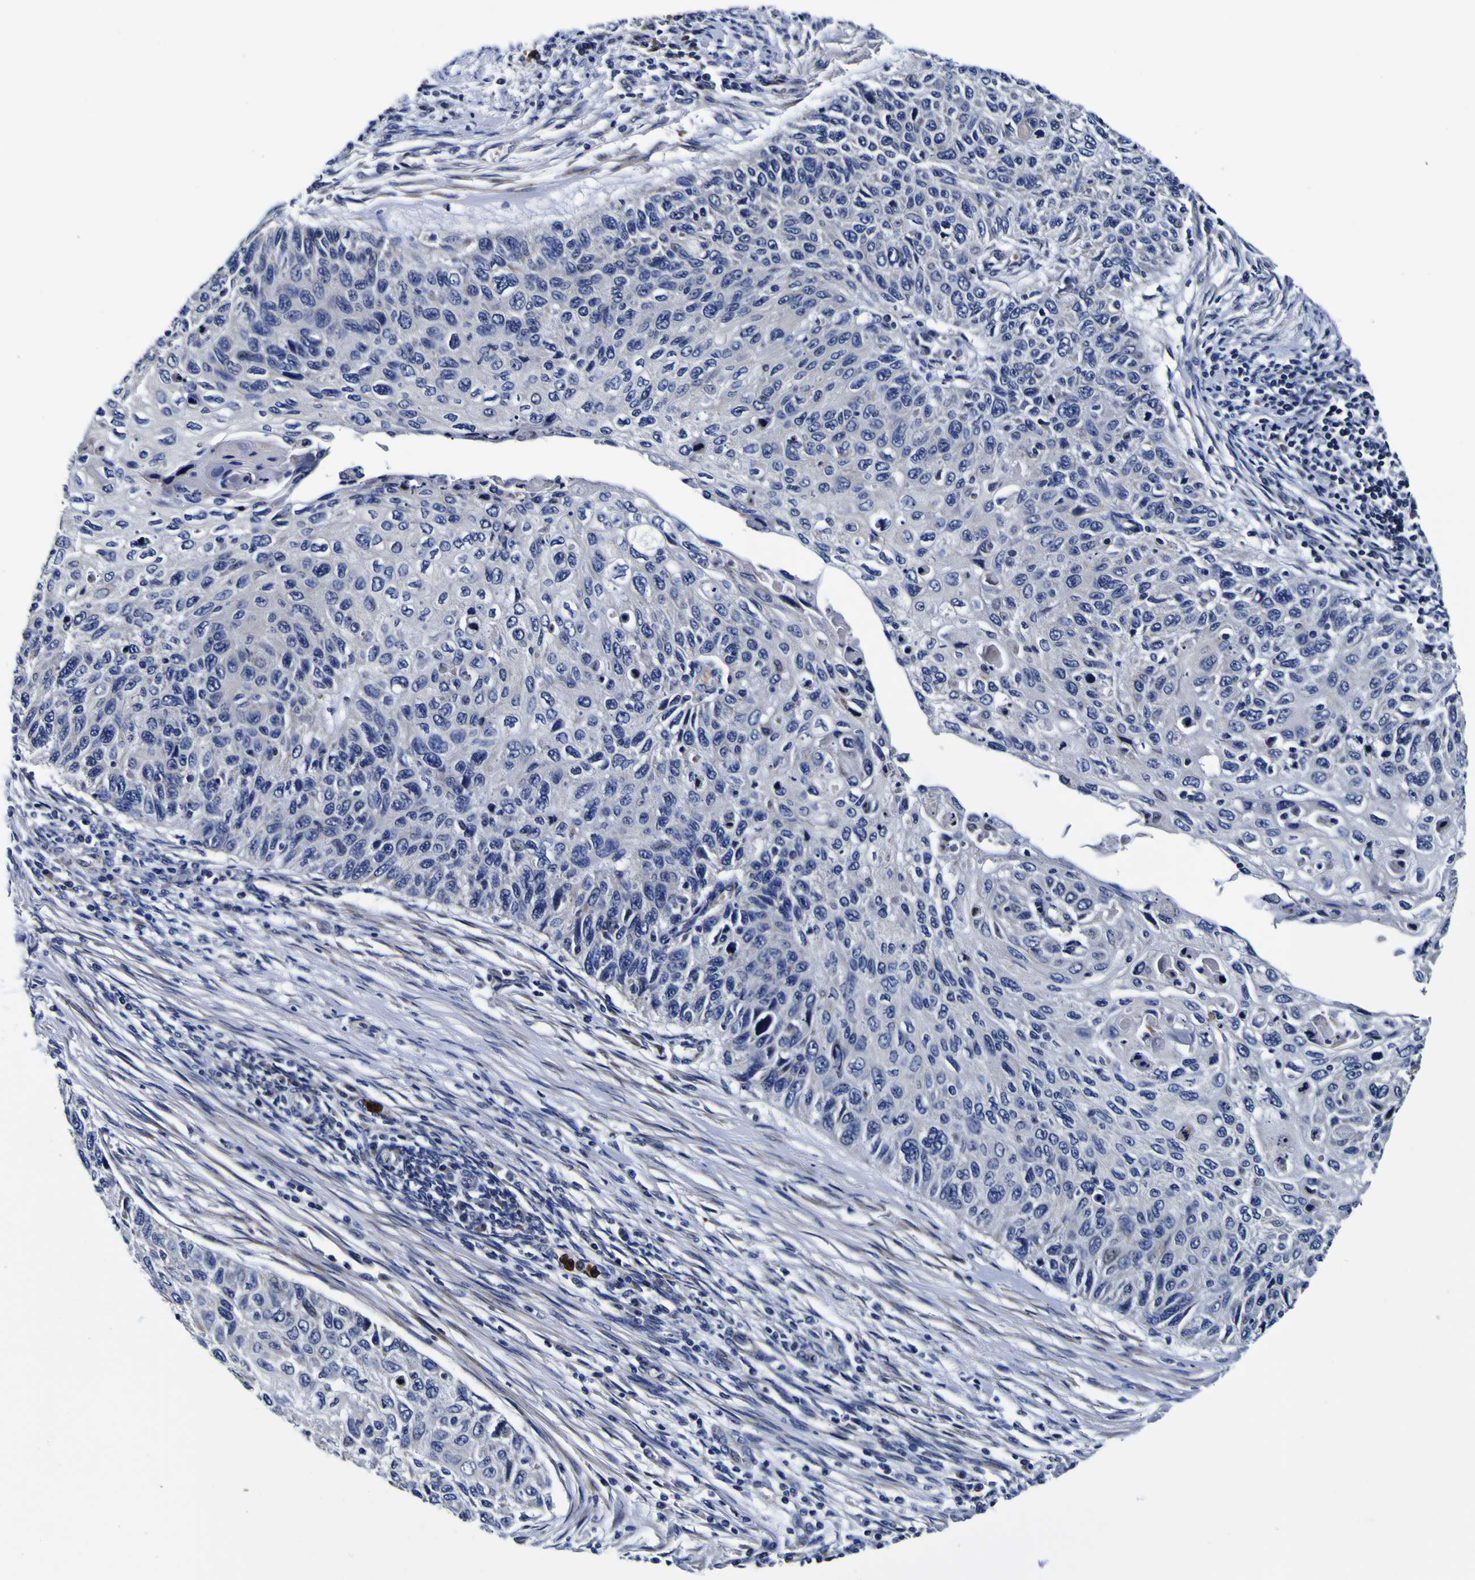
{"staining": {"intensity": "negative", "quantity": "none", "location": "none"}, "tissue": "cervical cancer", "cell_type": "Tumor cells", "image_type": "cancer", "snomed": [{"axis": "morphology", "description": "Squamous cell carcinoma, NOS"}, {"axis": "topography", "description": "Cervix"}], "caption": "Cervical squamous cell carcinoma was stained to show a protein in brown. There is no significant staining in tumor cells.", "gene": "PDLIM4", "patient": {"sex": "female", "age": 70}}